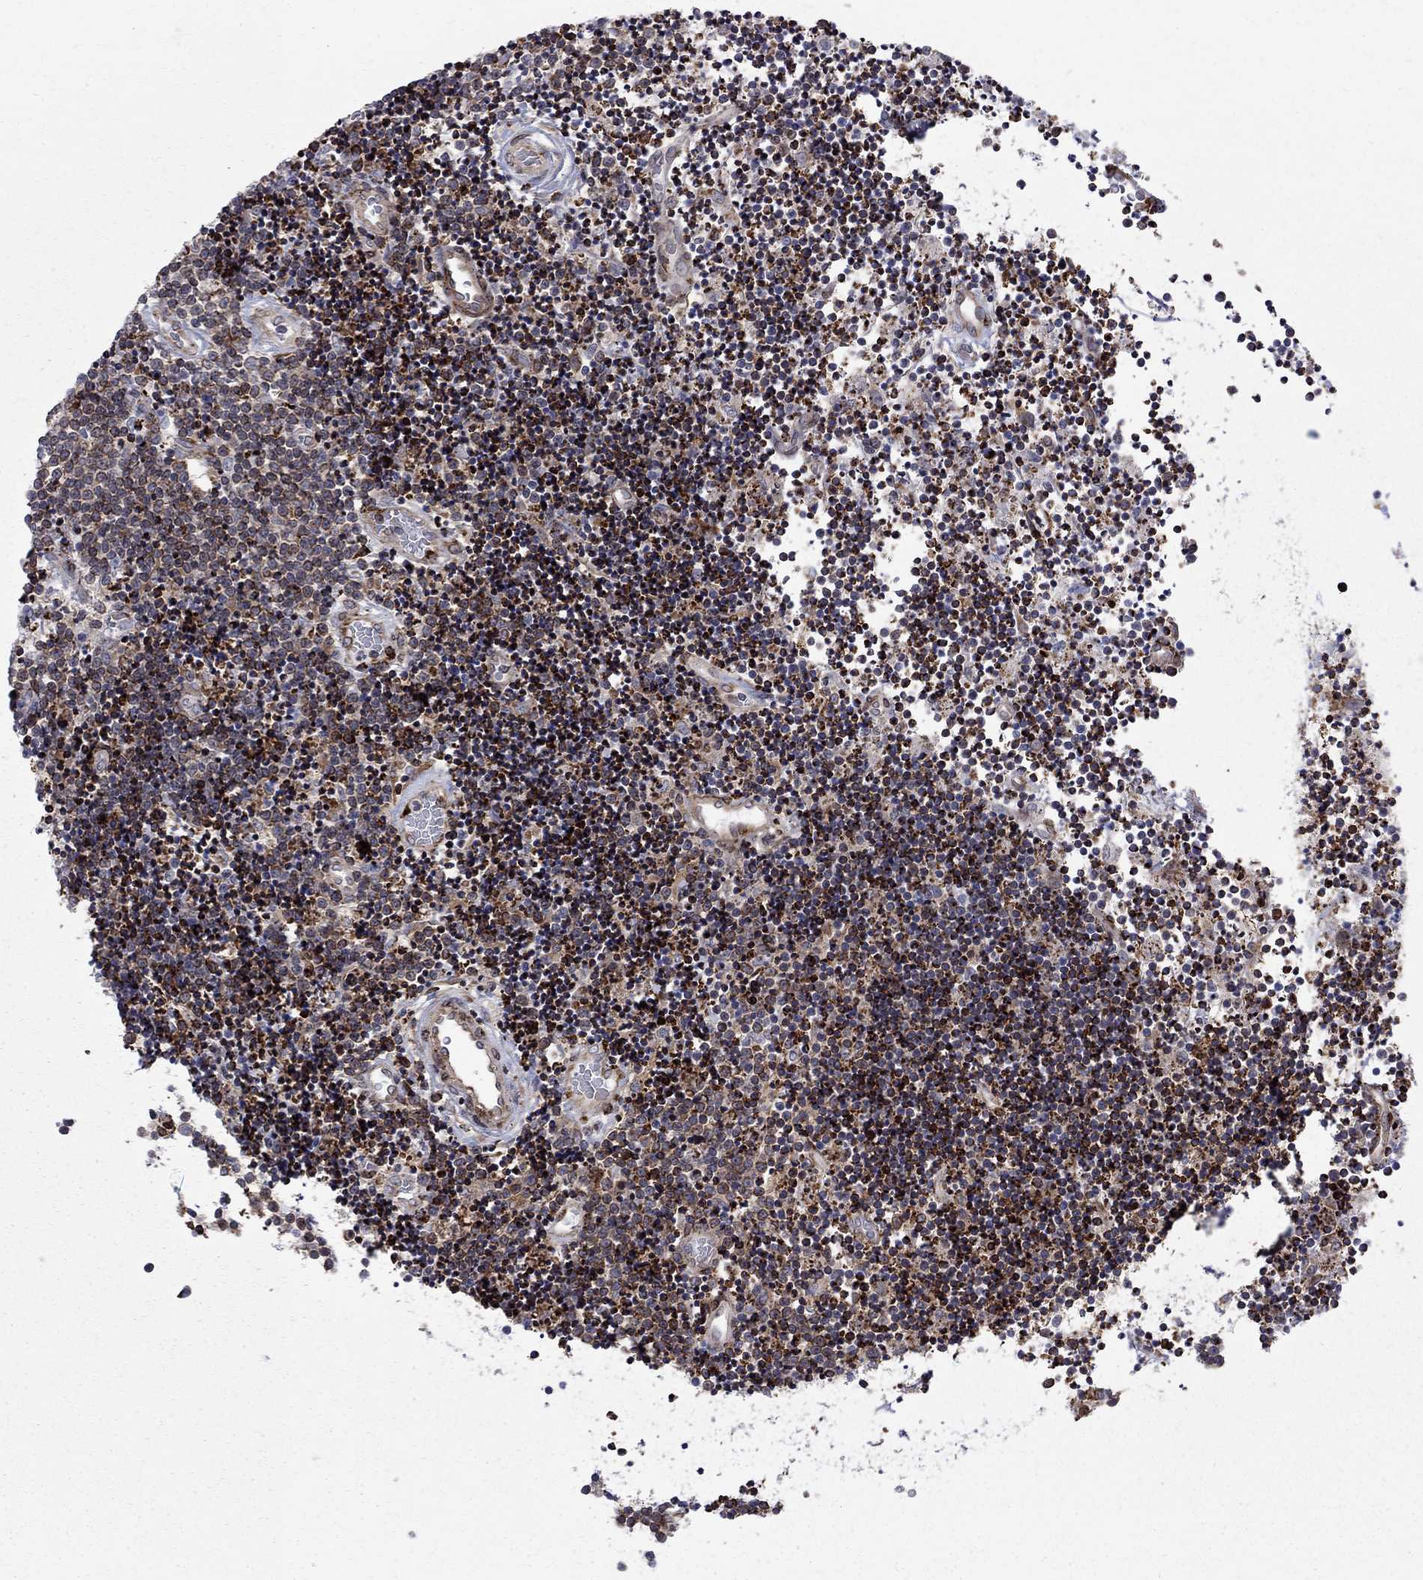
{"staining": {"intensity": "strong", "quantity": "25%-75%", "location": "cytoplasmic/membranous"}, "tissue": "lymphoma", "cell_type": "Tumor cells", "image_type": "cancer", "snomed": [{"axis": "morphology", "description": "Malignant lymphoma, non-Hodgkin's type, Low grade"}, {"axis": "topography", "description": "Brain"}], "caption": "An IHC histopathology image of neoplastic tissue is shown. Protein staining in brown labels strong cytoplasmic/membranous positivity in malignant lymphoma, non-Hodgkin's type (low-grade) within tumor cells. The protein is stained brown, and the nuclei are stained in blue (DAB IHC with brightfield microscopy, high magnification).", "gene": "CAB39L", "patient": {"sex": "female", "age": 66}}